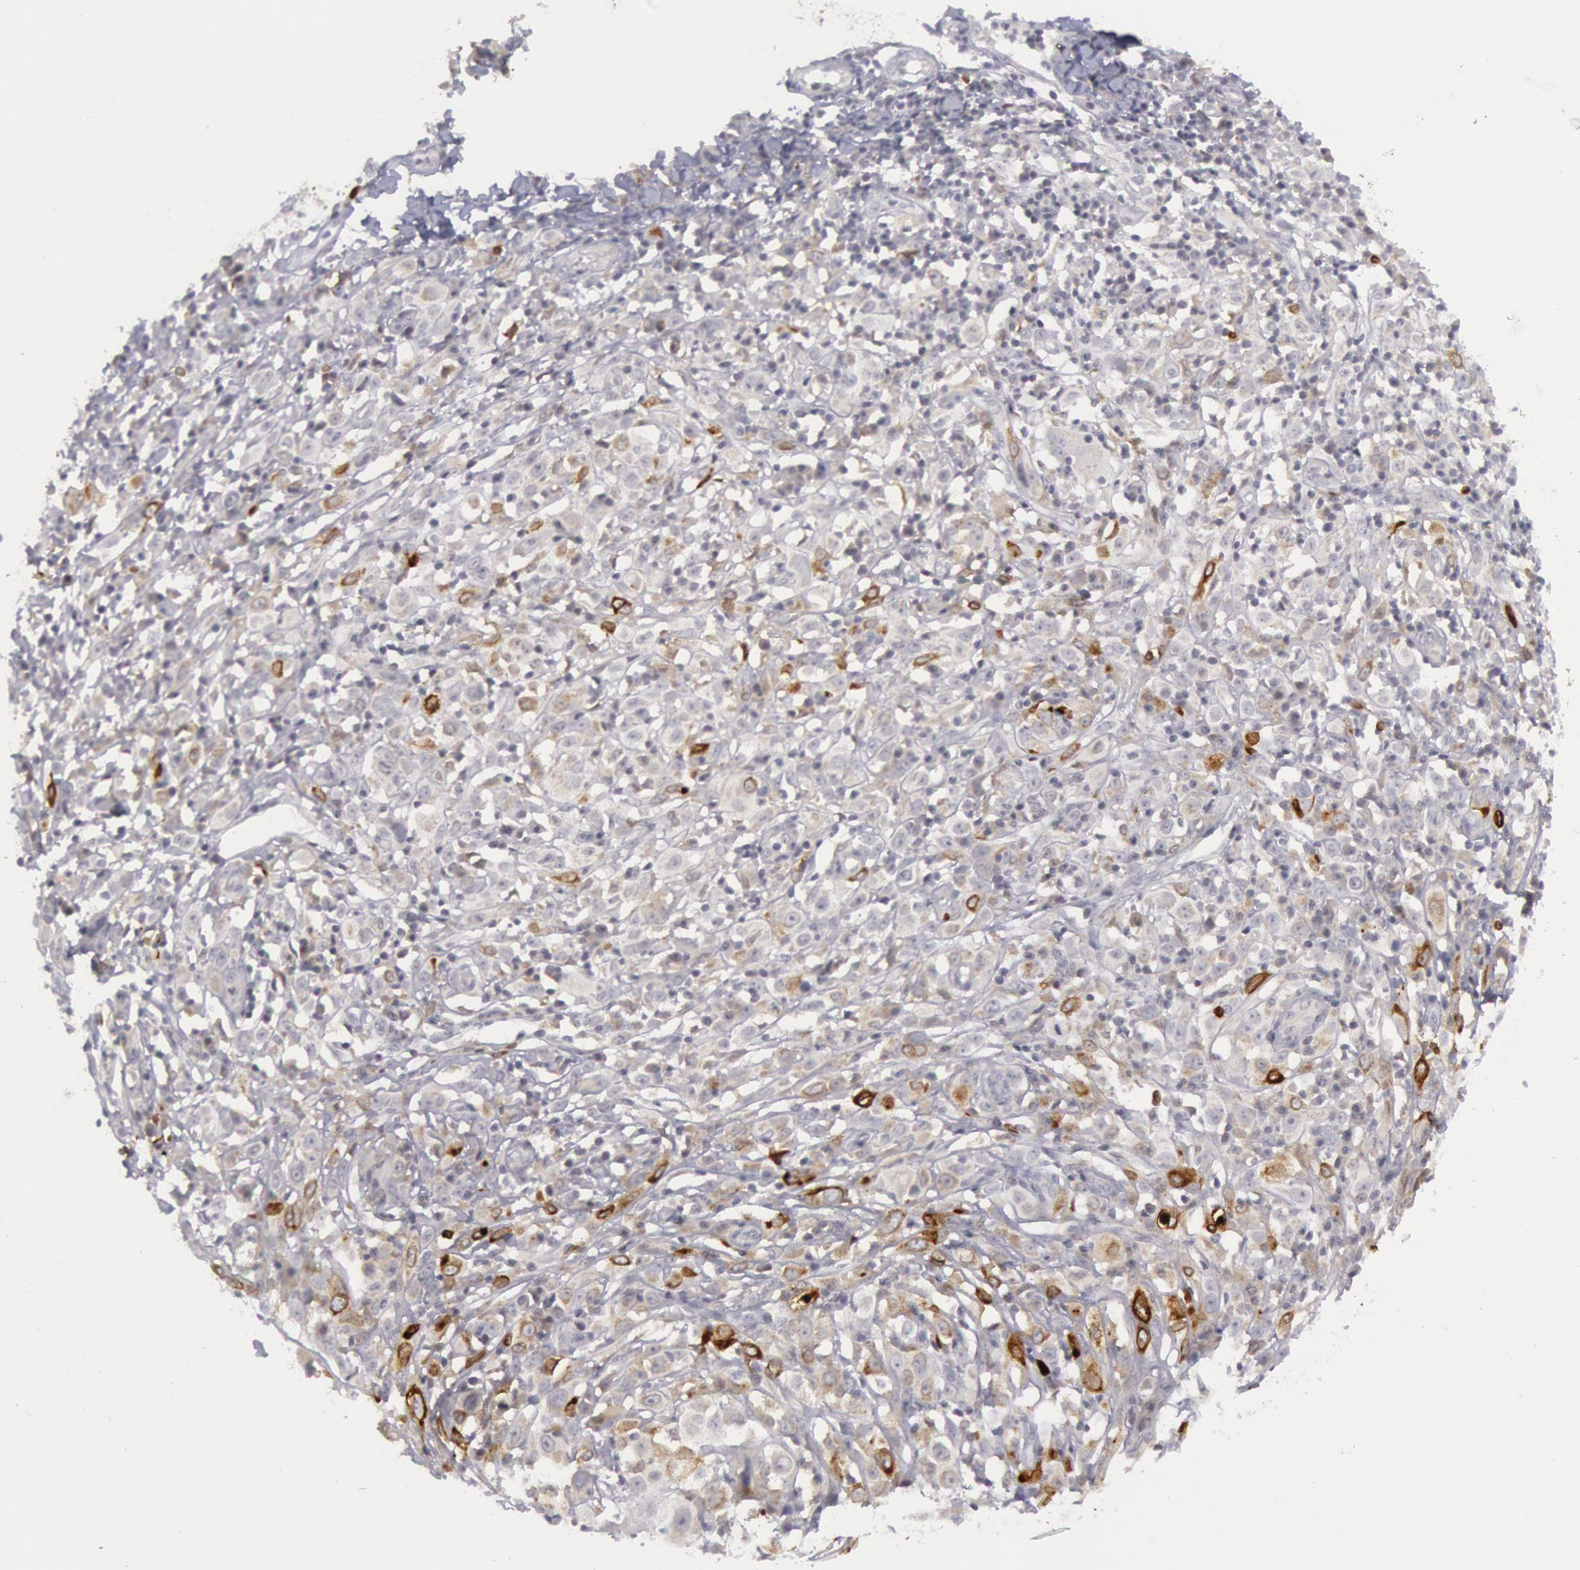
{"staining": {"intensity": "strong", "quantity": "<25%", "location": "cytoplasmic/membranous"}, "tissue": "melanoma", "cell_type": "Tumor cells", "image_type": "cancer", "snomed": [{"axis": "morphology", "description": "Malignant melanoma, NOS"}, {"axis": "topography", "description": "Skin"}], "caption": "About <25% of tumor cells in melanoma reveal strong cytoplasmic/membranous protein positivity as visualized by brown immunohistochemical staining.", "gene": "PTGS2", "patient": {"sex": "female", "age": 52}}